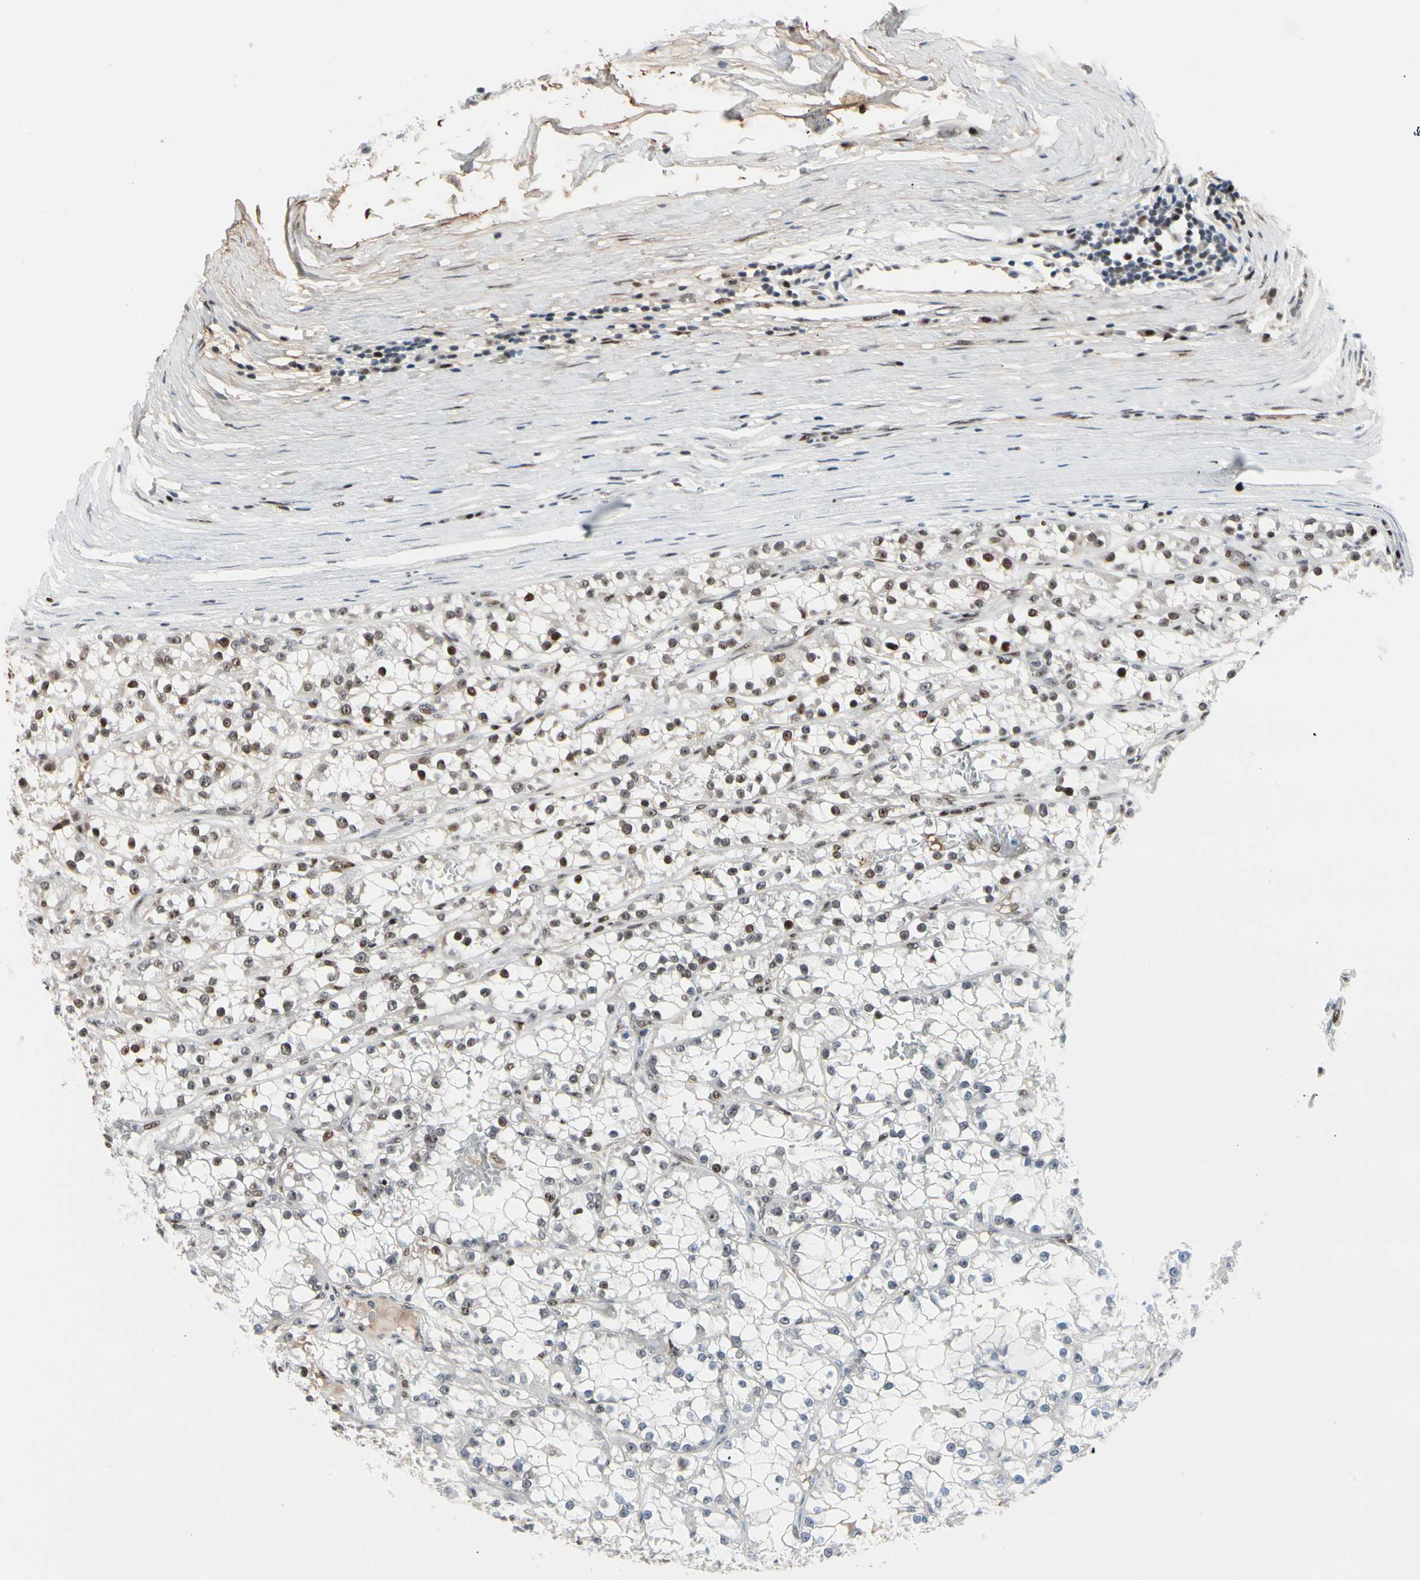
{"staining": {"intensity": "moderate", "quantity": "25%-75%", "location": "nuclear"}, "tissue": "renal cancer", "cell_type": "Tumor cells", "image_type": "cancer", "snomed": [{"axis": "morphology", "description": "Adenocarcinoma, NOS"}, {"axis": "topography", "description": "Kidney"}], "caption": "IHC (DAB) staining of renal cancer (adenocarcinoma) displays moderate nuclear protein expression in approximately 25%-75% of tumor cells. (Brightfield microscopy of DAB IHC at high magnification).", "gene": "FOXO3", "patient": {"sex": "female", "age": 52}}